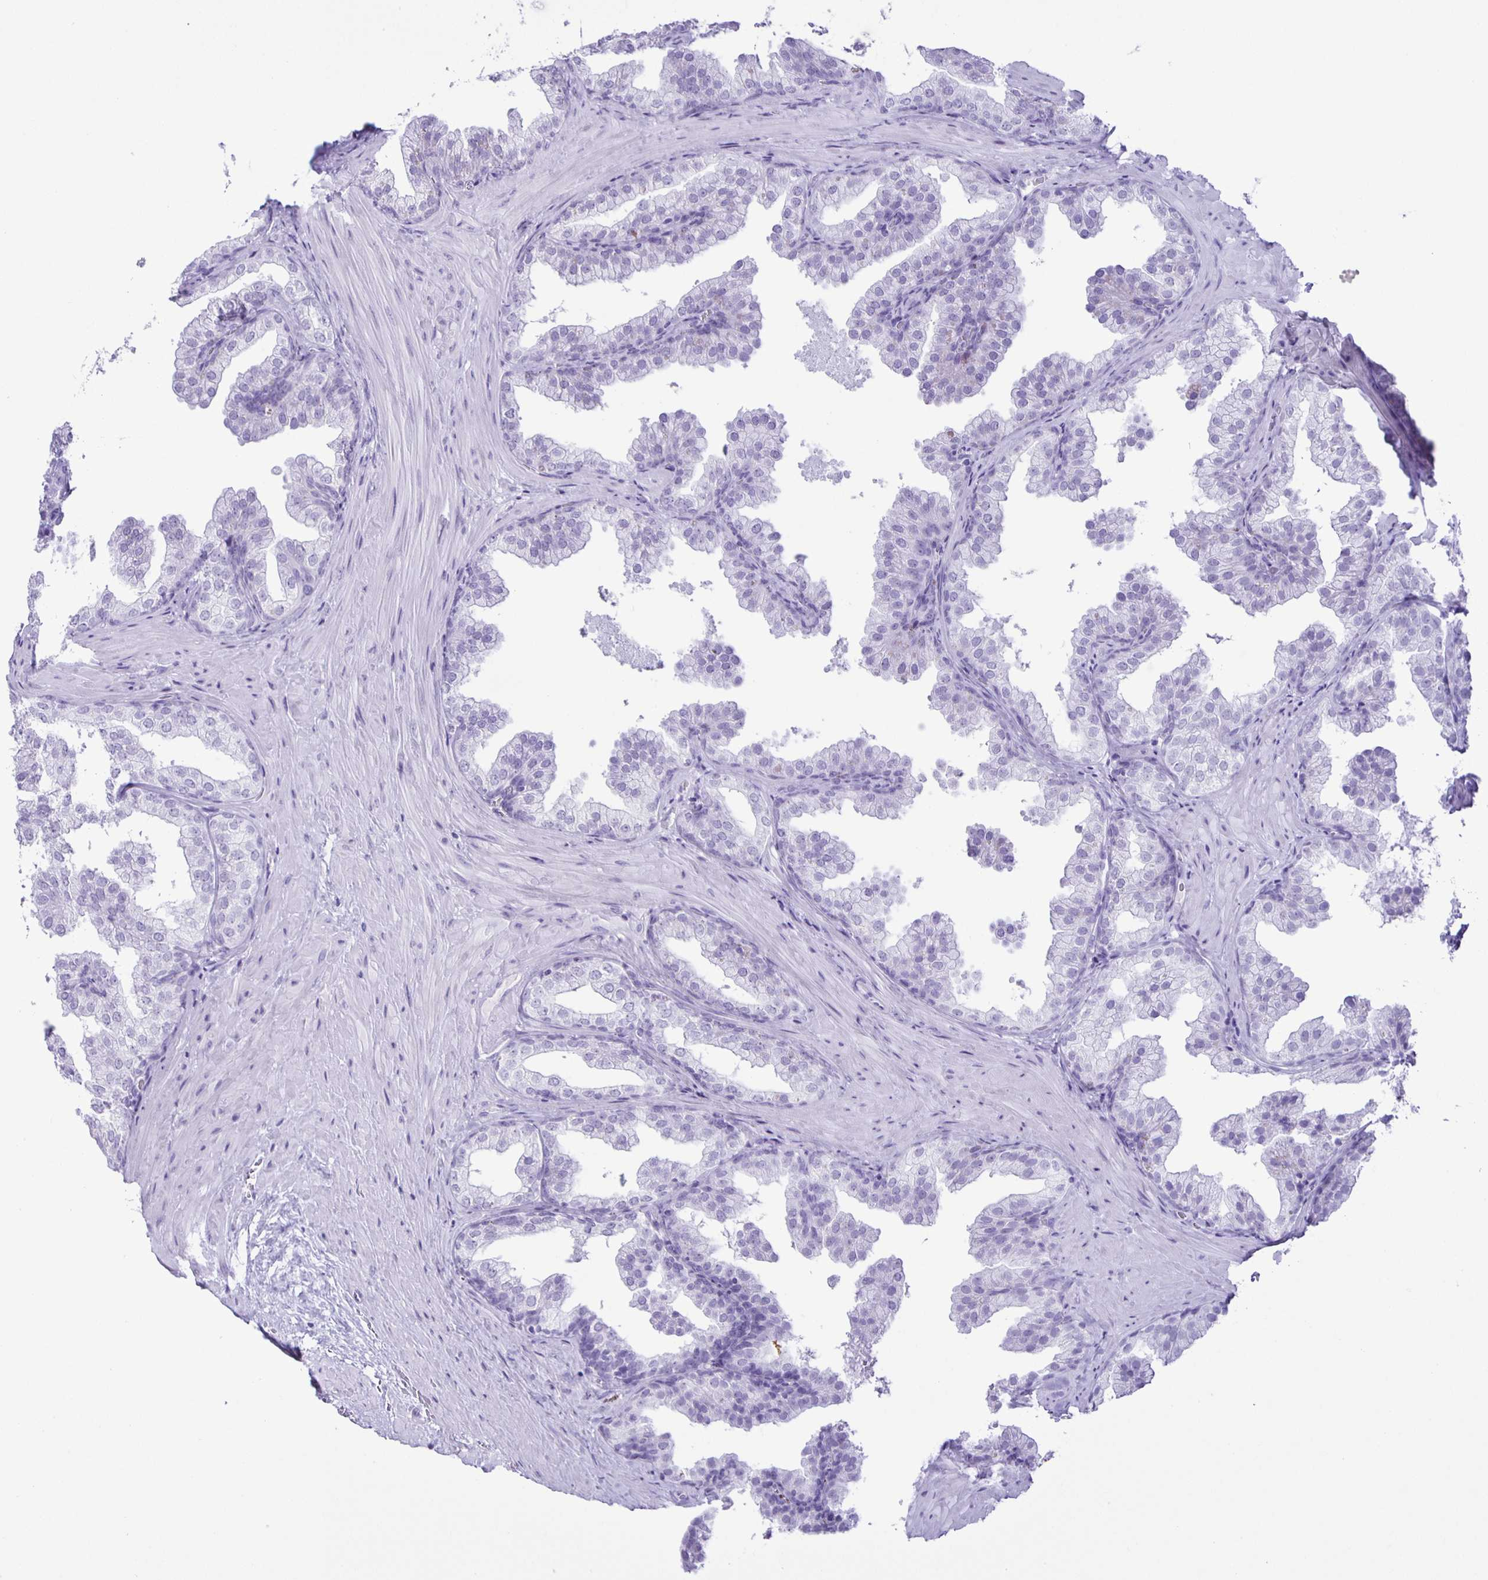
{"staining": {"intensity": "negative", "quantity": "none", "location": "none"}, "tissue": "prostate", "cell_type": "Glandular cells", "image_type": "normal", "snomed": [{"axis": "morphology", "description": "Normal tissue, NOS"}, {"axis": "topography", "description": "Prostate"}], "caption": "This micrograph is of unremarkable prostate stained with immunohistochemistry (IHC) to label a protein in brown with the nuclei are counter-stained blue. There is no staining in glandular cells.", "gene": "EZHIP", "patient": {"sex": "male", "age": 37}}